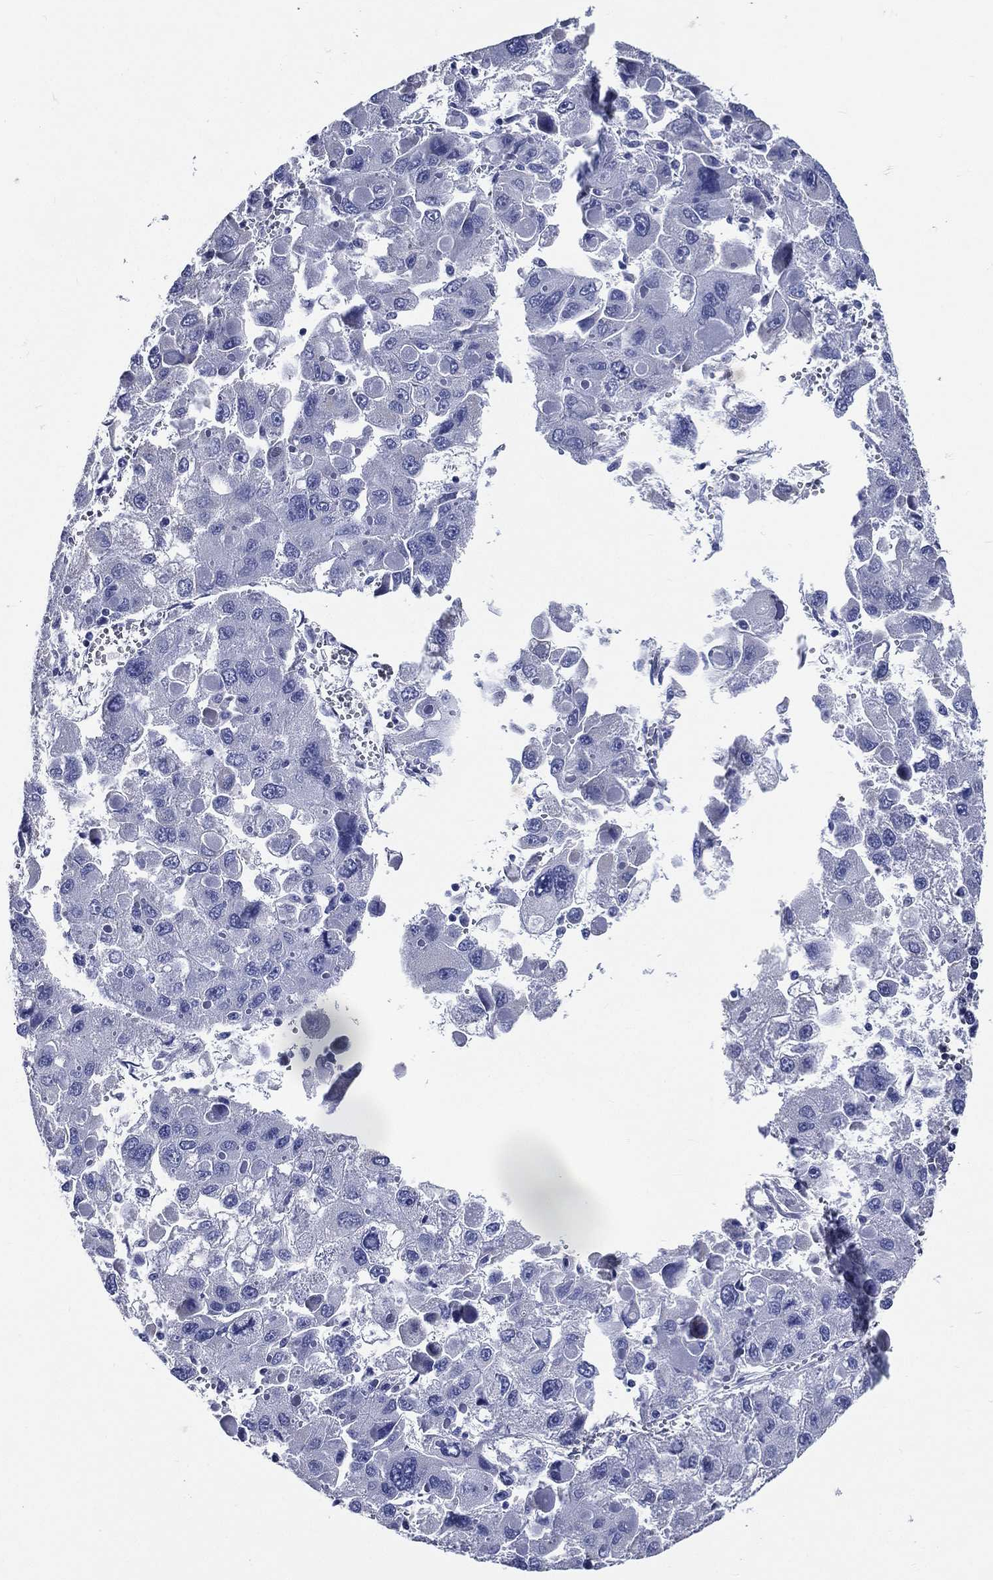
{"staining": {"intensity": "negative", "quantity": "none", "location": "none"}, "tissue": "liver cancer", "cell_type": "Tumor cells", "image_type": "cancer", "snomed": [{"axis": "morphology", "description": "Carcinoma, Hepatocellular, NOS"}, {"axis": "topography", "description": "Liver"}], "caption": "Tumor cells are negative for protein expression in human liver hepatocellular carcinoma.", "gene": "DPYS", "patient": {"sex": "female", "age": 41}}